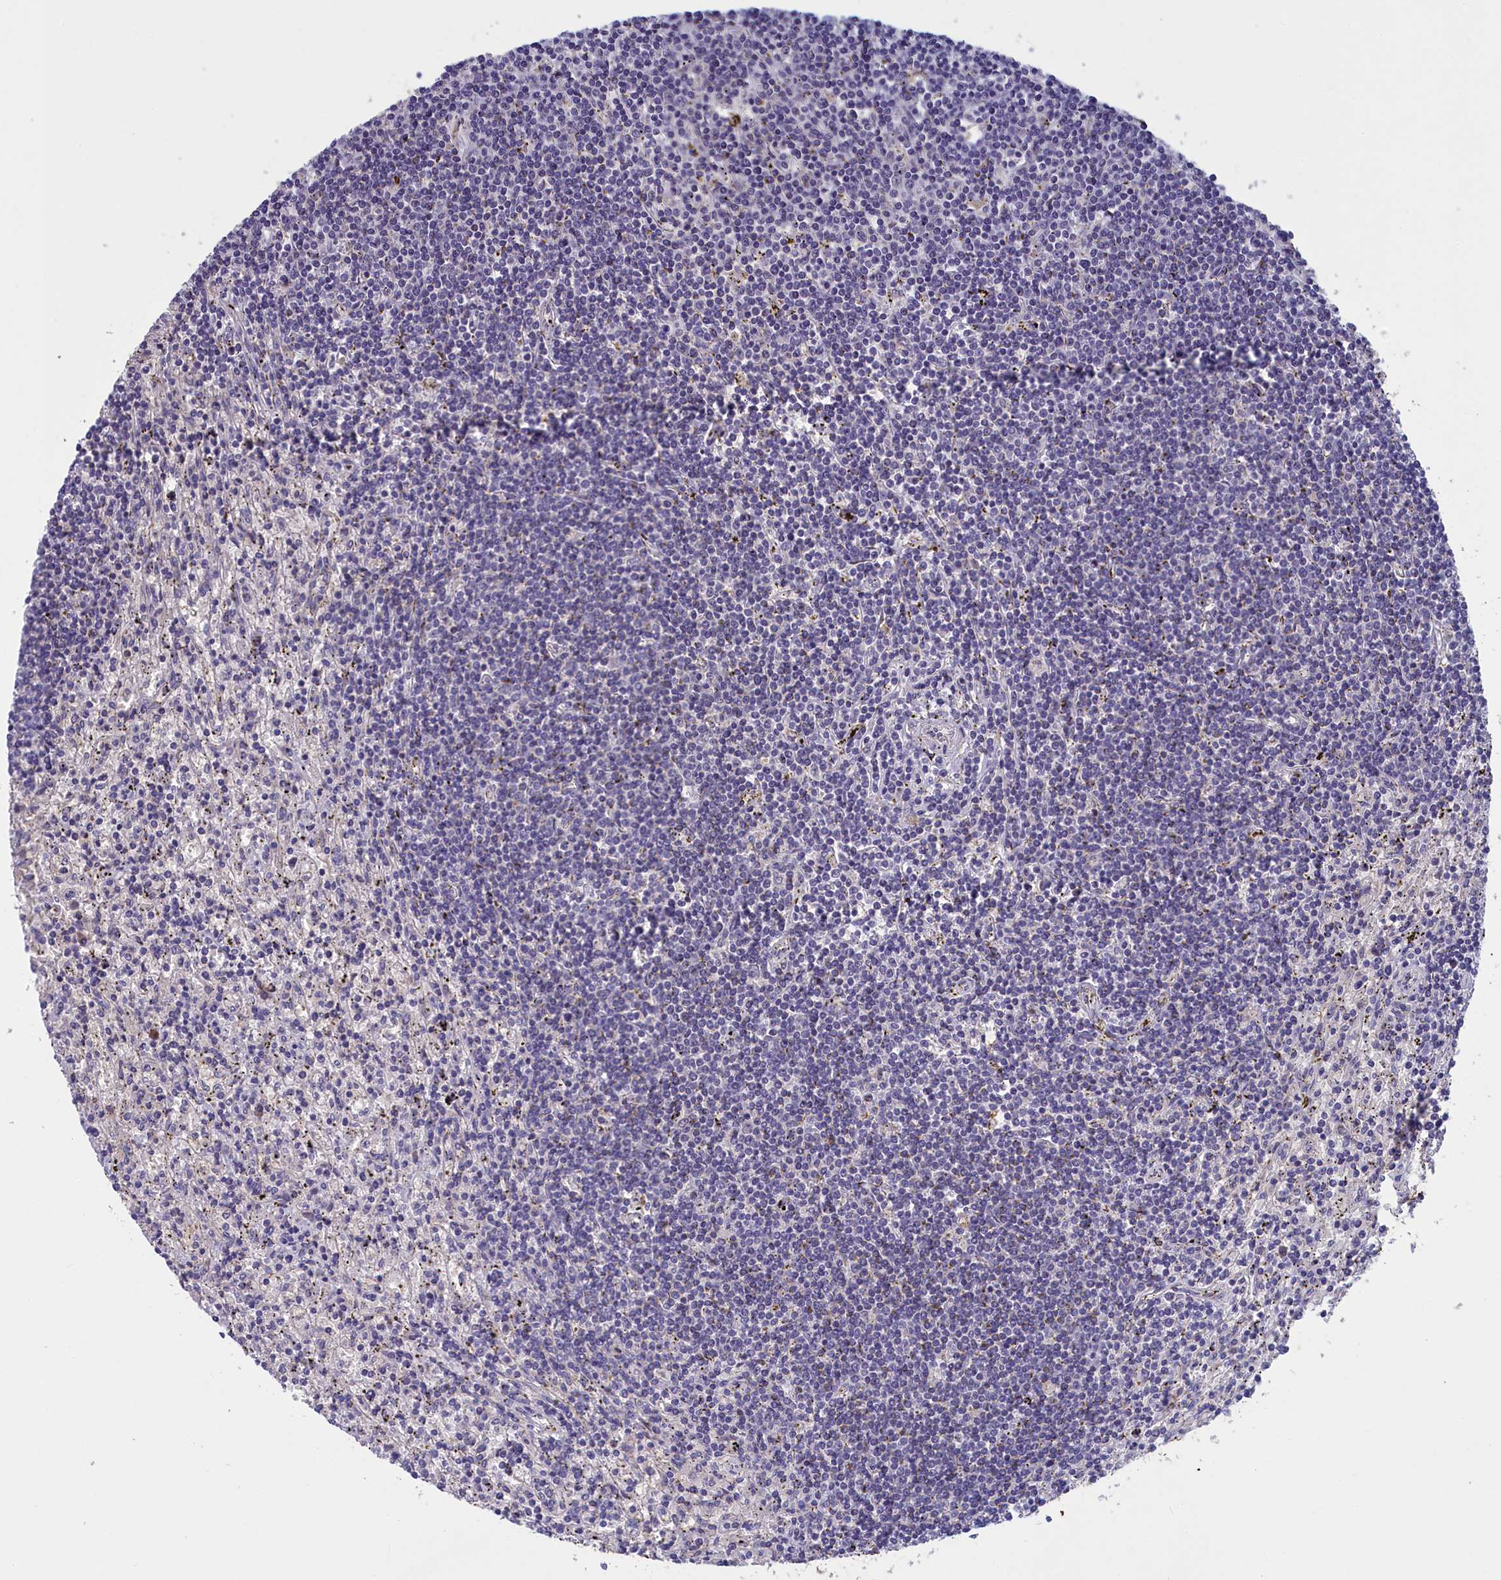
{"staining": {"intensity": "negative", "quantity": "none", "location": "none"}, "tissue": "lymphoma", "cell_type": "Tumor cells", "image_type": "cancer", "snomed": [{"axis": "morphology", "description": "Malignant lymphoma, non-Hodgkin's type, Low grade"}, {"axis": "topography", "description": "Spleen"}], "caption": "Tumor cells show no significant protein expression in malignant lymphoma, non-Hodgkin's type (low-grade).", "gene": "UCHL3", "patient": {"sex": "male", "age": 76}}